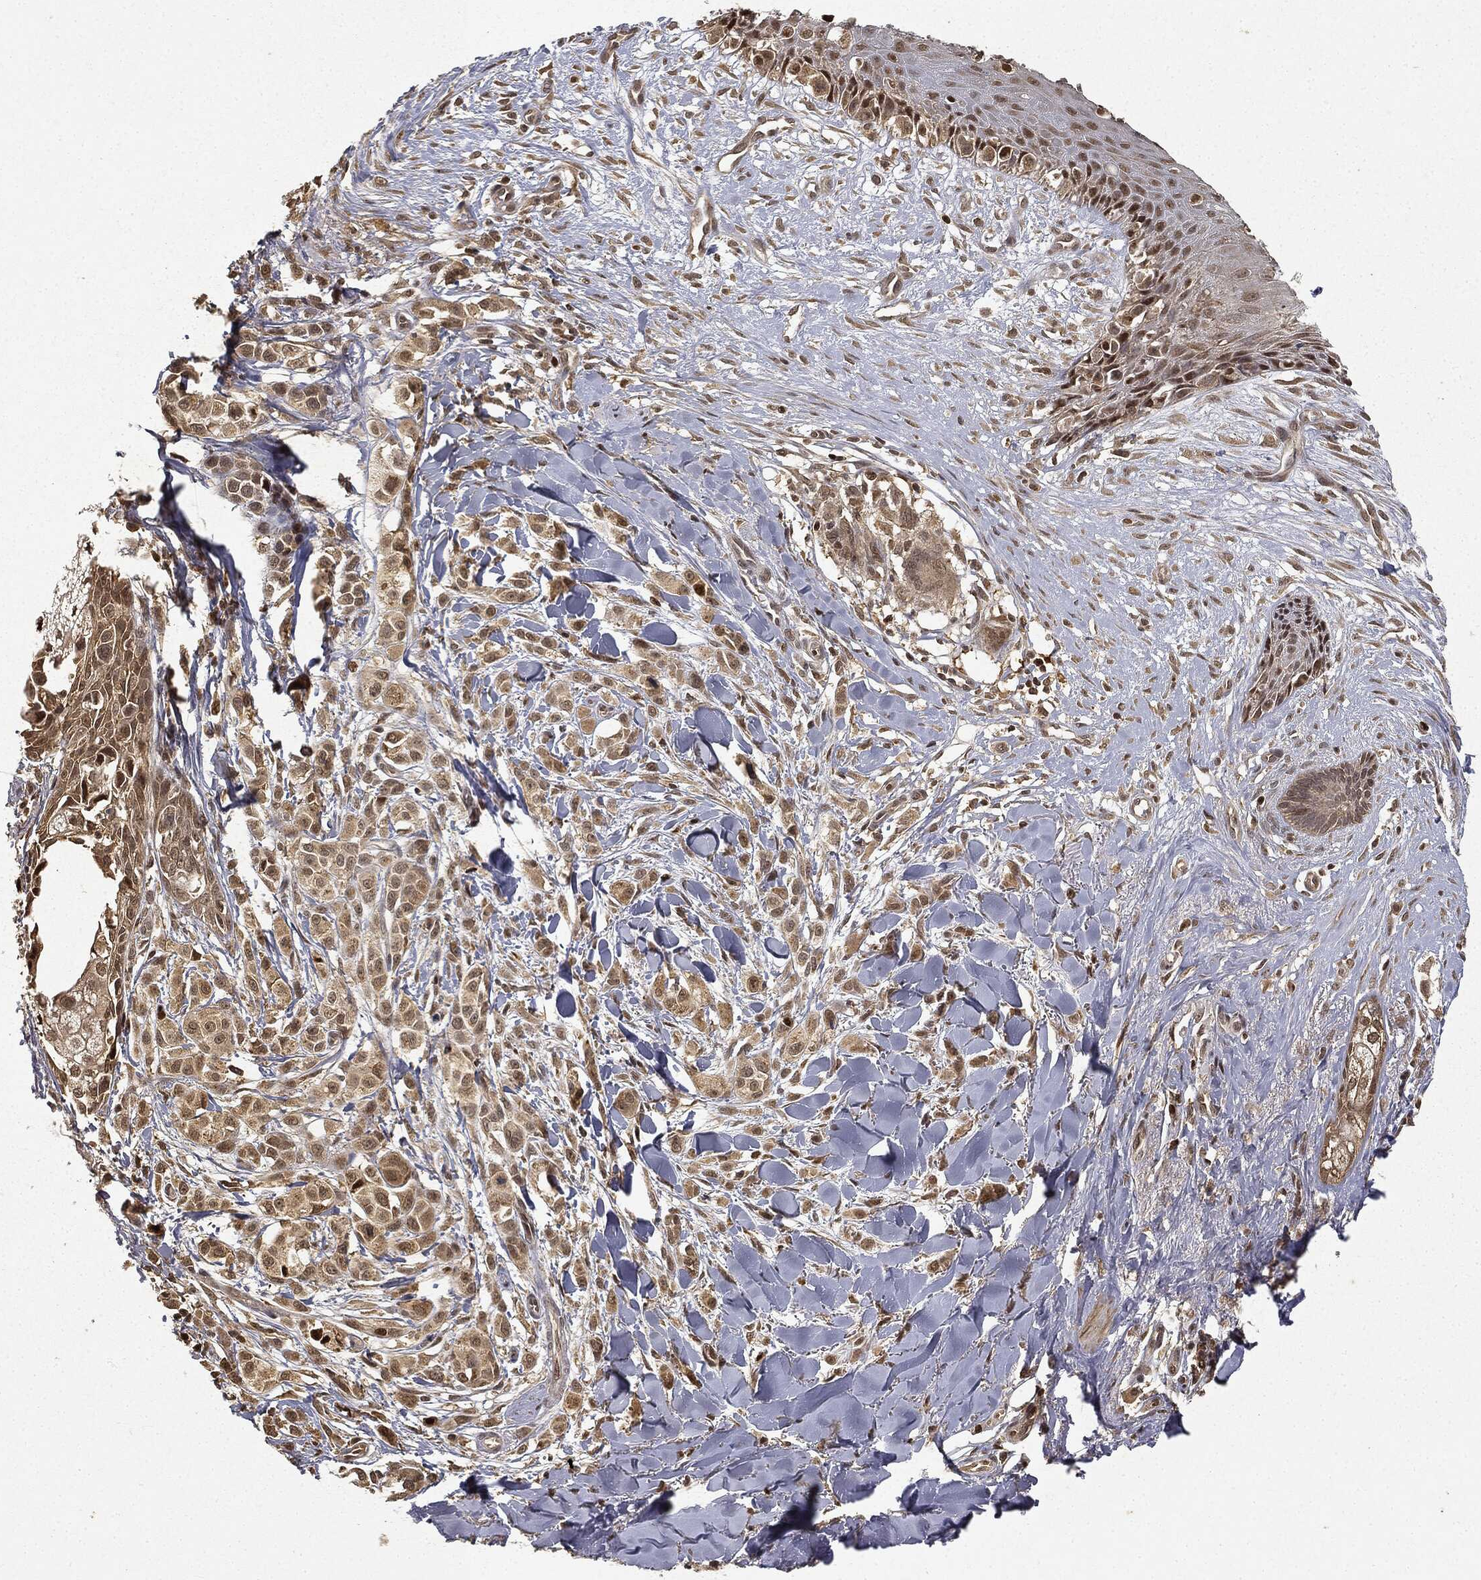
{"staining": {"intensity": "weak", "quantity": ">75%", "location": "cytoplasmic/membranous,nuclear"}, "tissue": "melanoma", "cell_type": "Tumor cells", "image_type": "cancer", "snomed": [{"axis": "morphology", "description": "Malignant melanoma, NOS"}, {"axis": "topography", "description": "Skin"}], "caption": "Malignant melanoma tissue shows weak cytoplasmic/membranous and nuclear positivity in about >75% of tumor cells", "gene": "ZNHIT6", "patient": {"sex": "male", "age": 57}}